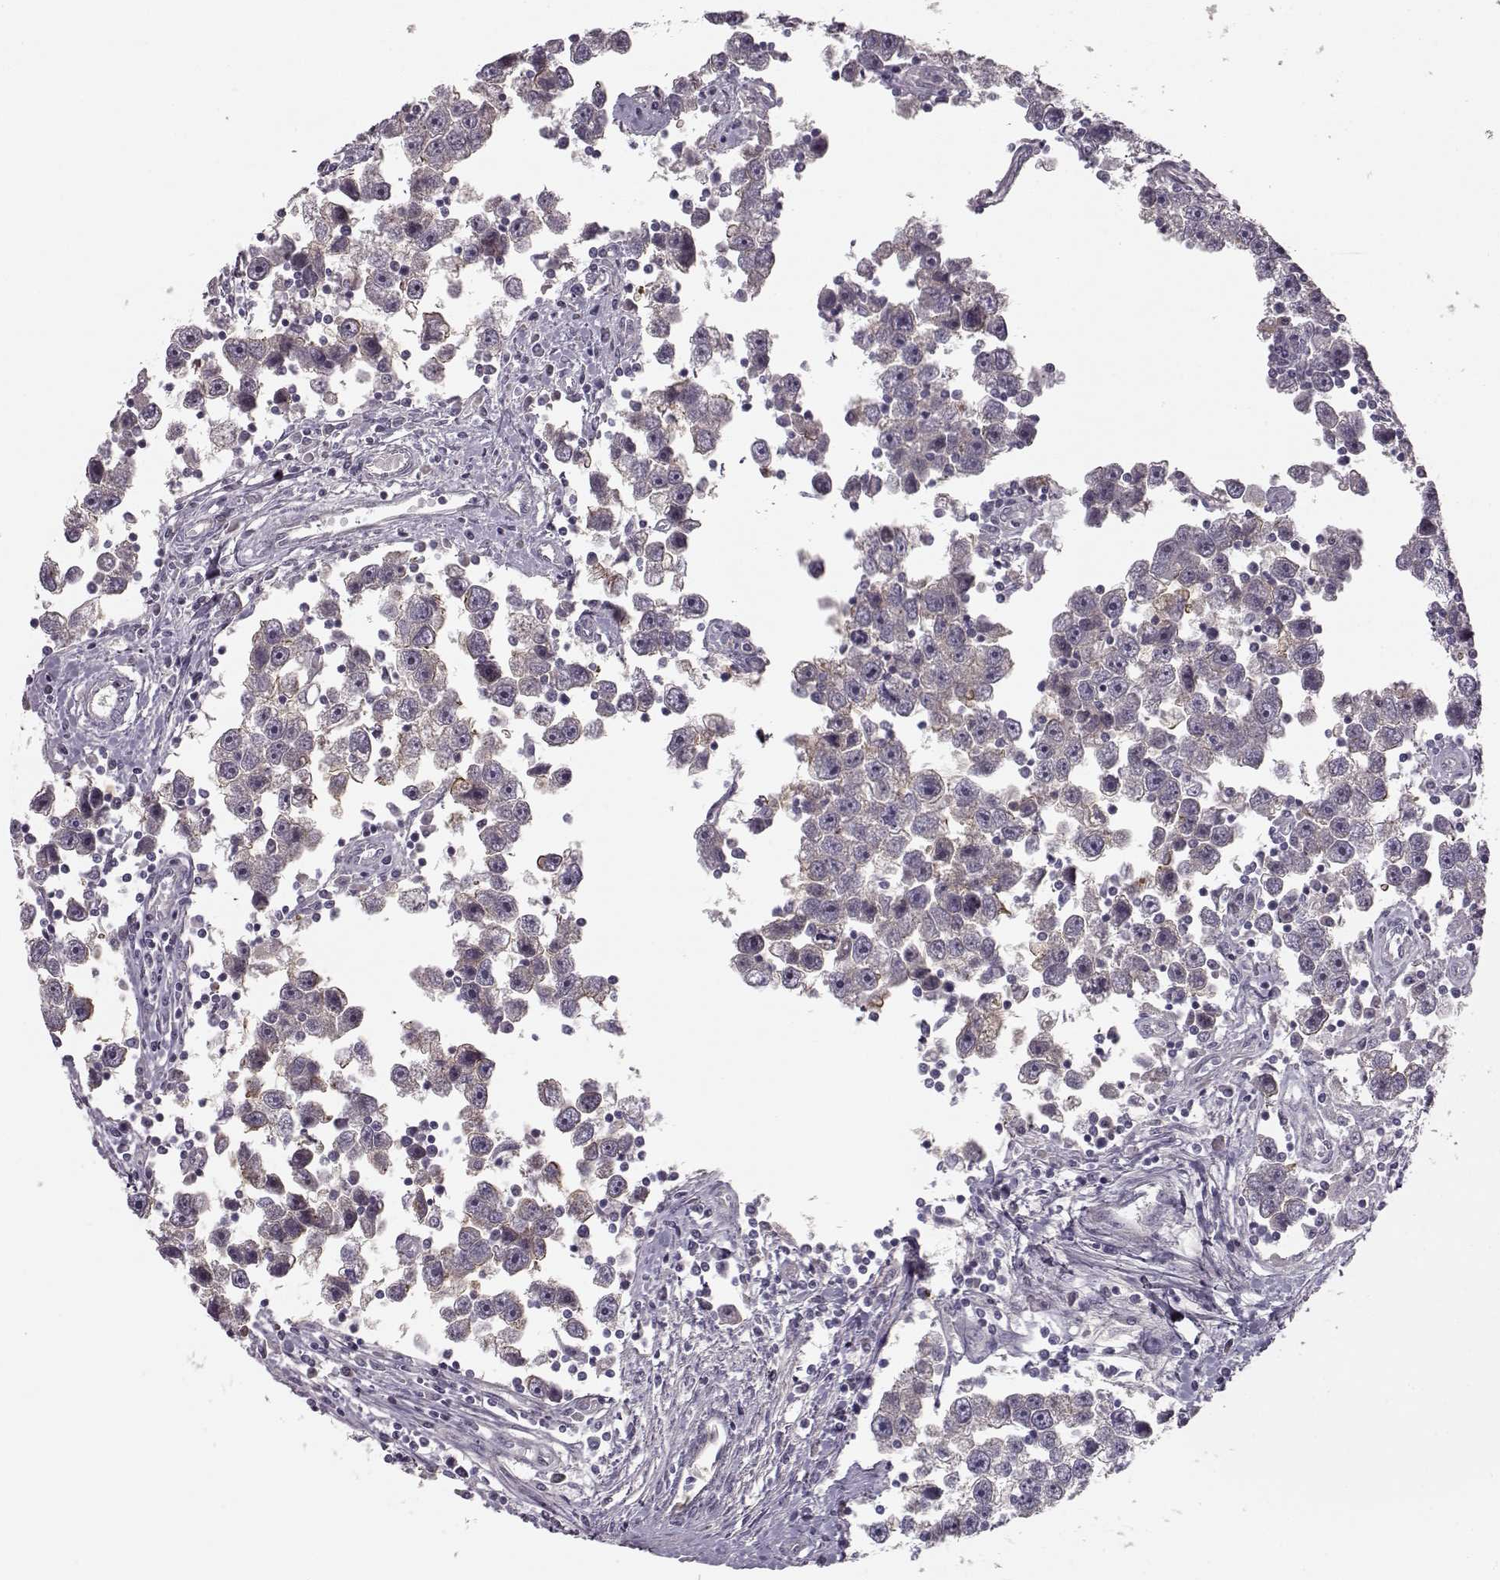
{"staining": {"intensity": "negative", "quantity": "none", "location": "none"}, "tissue": "testis cancer", "cell_type": "Tumor cells", "image_type": "cancer", "snomed": [{"axis": "morphology", "description": "Seminoma, NOS"}, {"axis": "topography", "description": "Testis"}], "caption": "An immunohistochemistry (IHC) photomicrograph of seminoma (testis) is shown. There is no staining in tumor cells of seminoma (testis).", "gene": "MTR", "patient": {"sex": "male", "age": 30}}